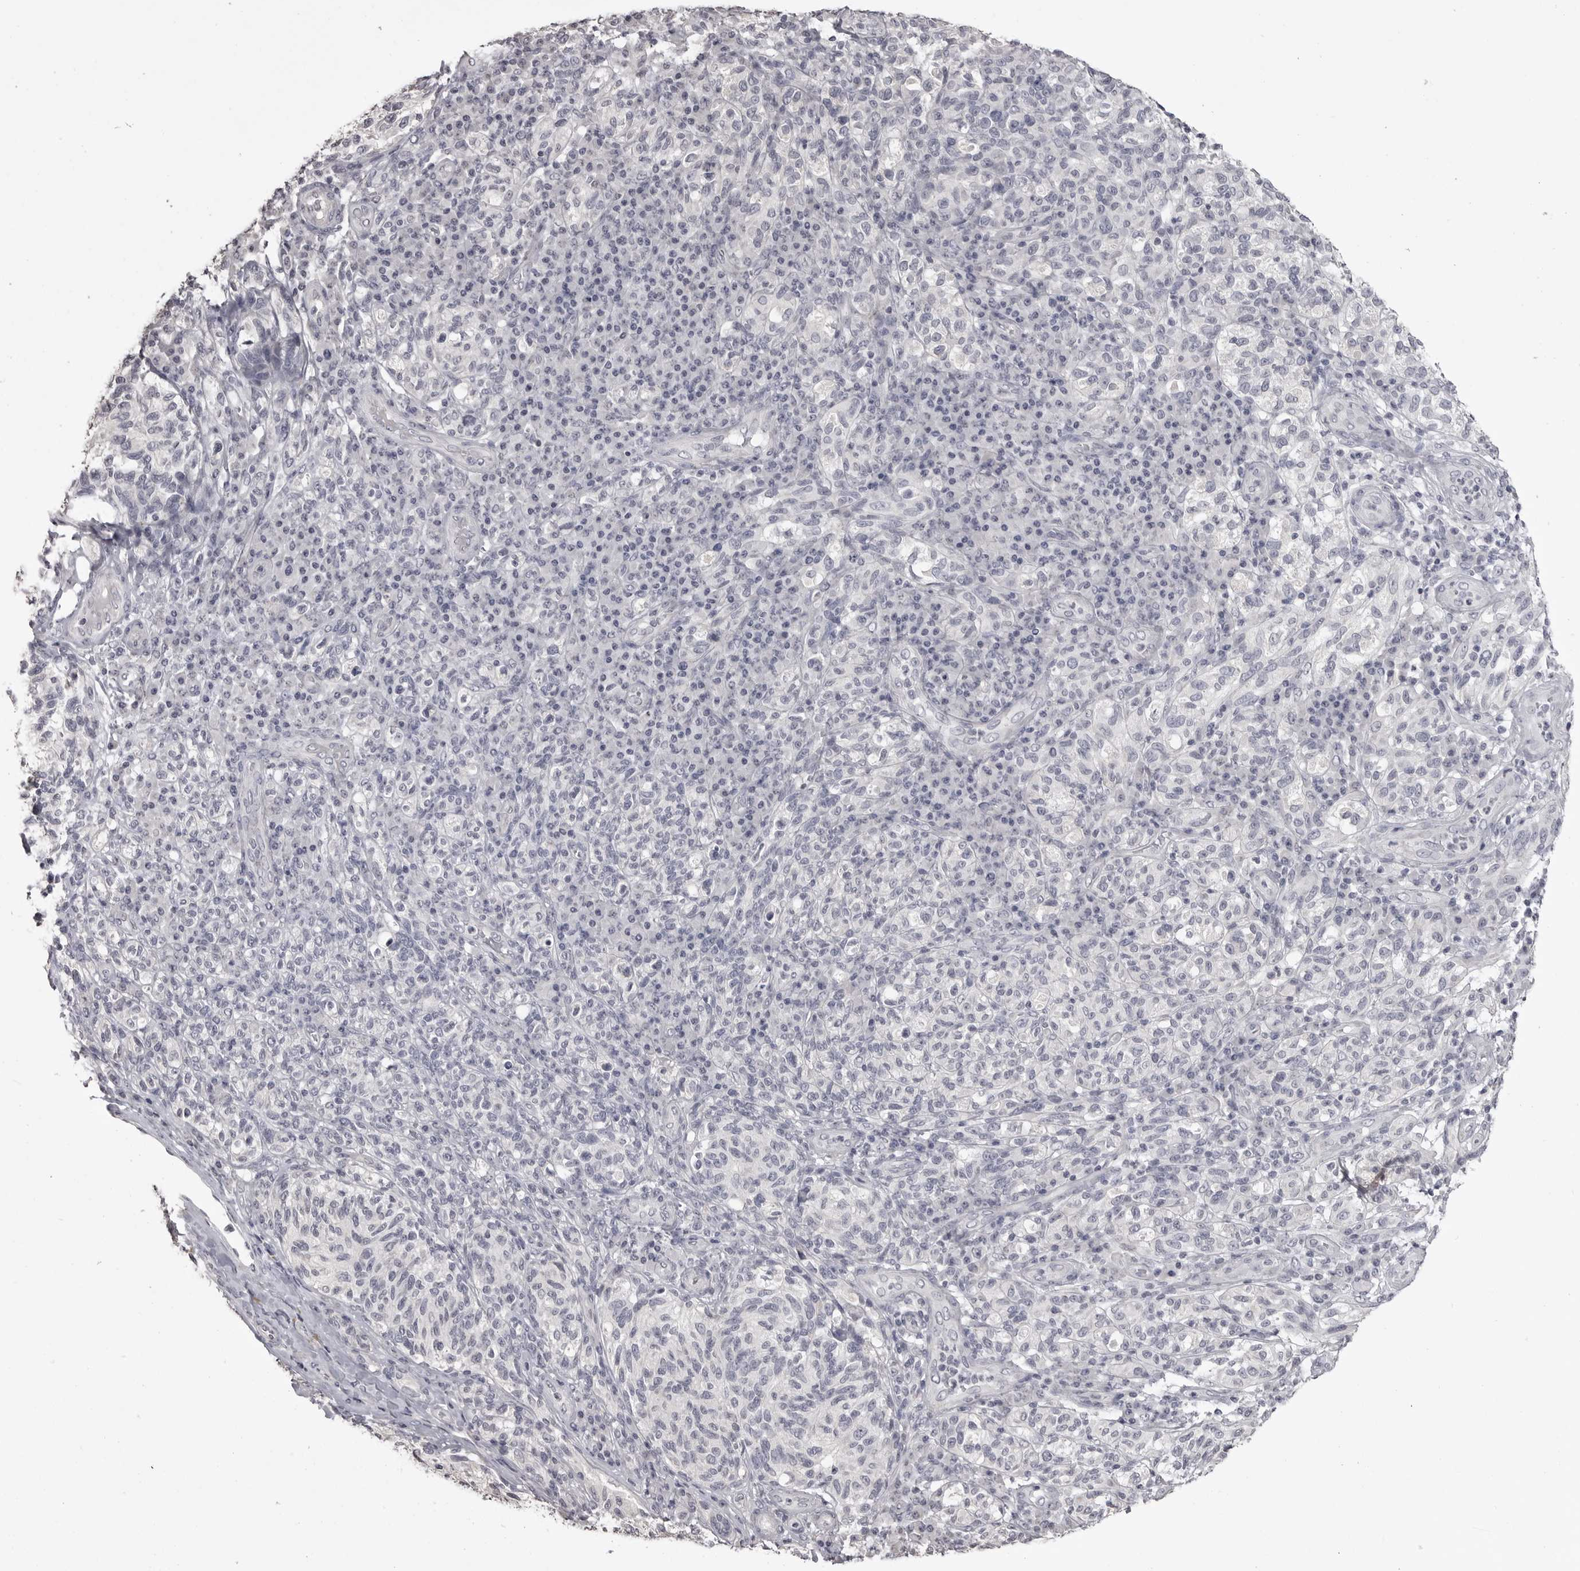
{"staining": {"intensity": "negative", "quantity": "none", "location": "none"}, "tissue": "melanoma", "cell_type": "Tumor cells", "image_type": "cancer", "snomed": [{"axis": "morphology", "description": "Malignant melanoma, NOS"}, {"axis": "topography", "description": "Skin"}], "caption": "Immunohistochemical staining of human melanoma exhibits no significant positivity in tumor cells.", "gene": "GPN2", "patient": {"sex": "female", "age": 73}}